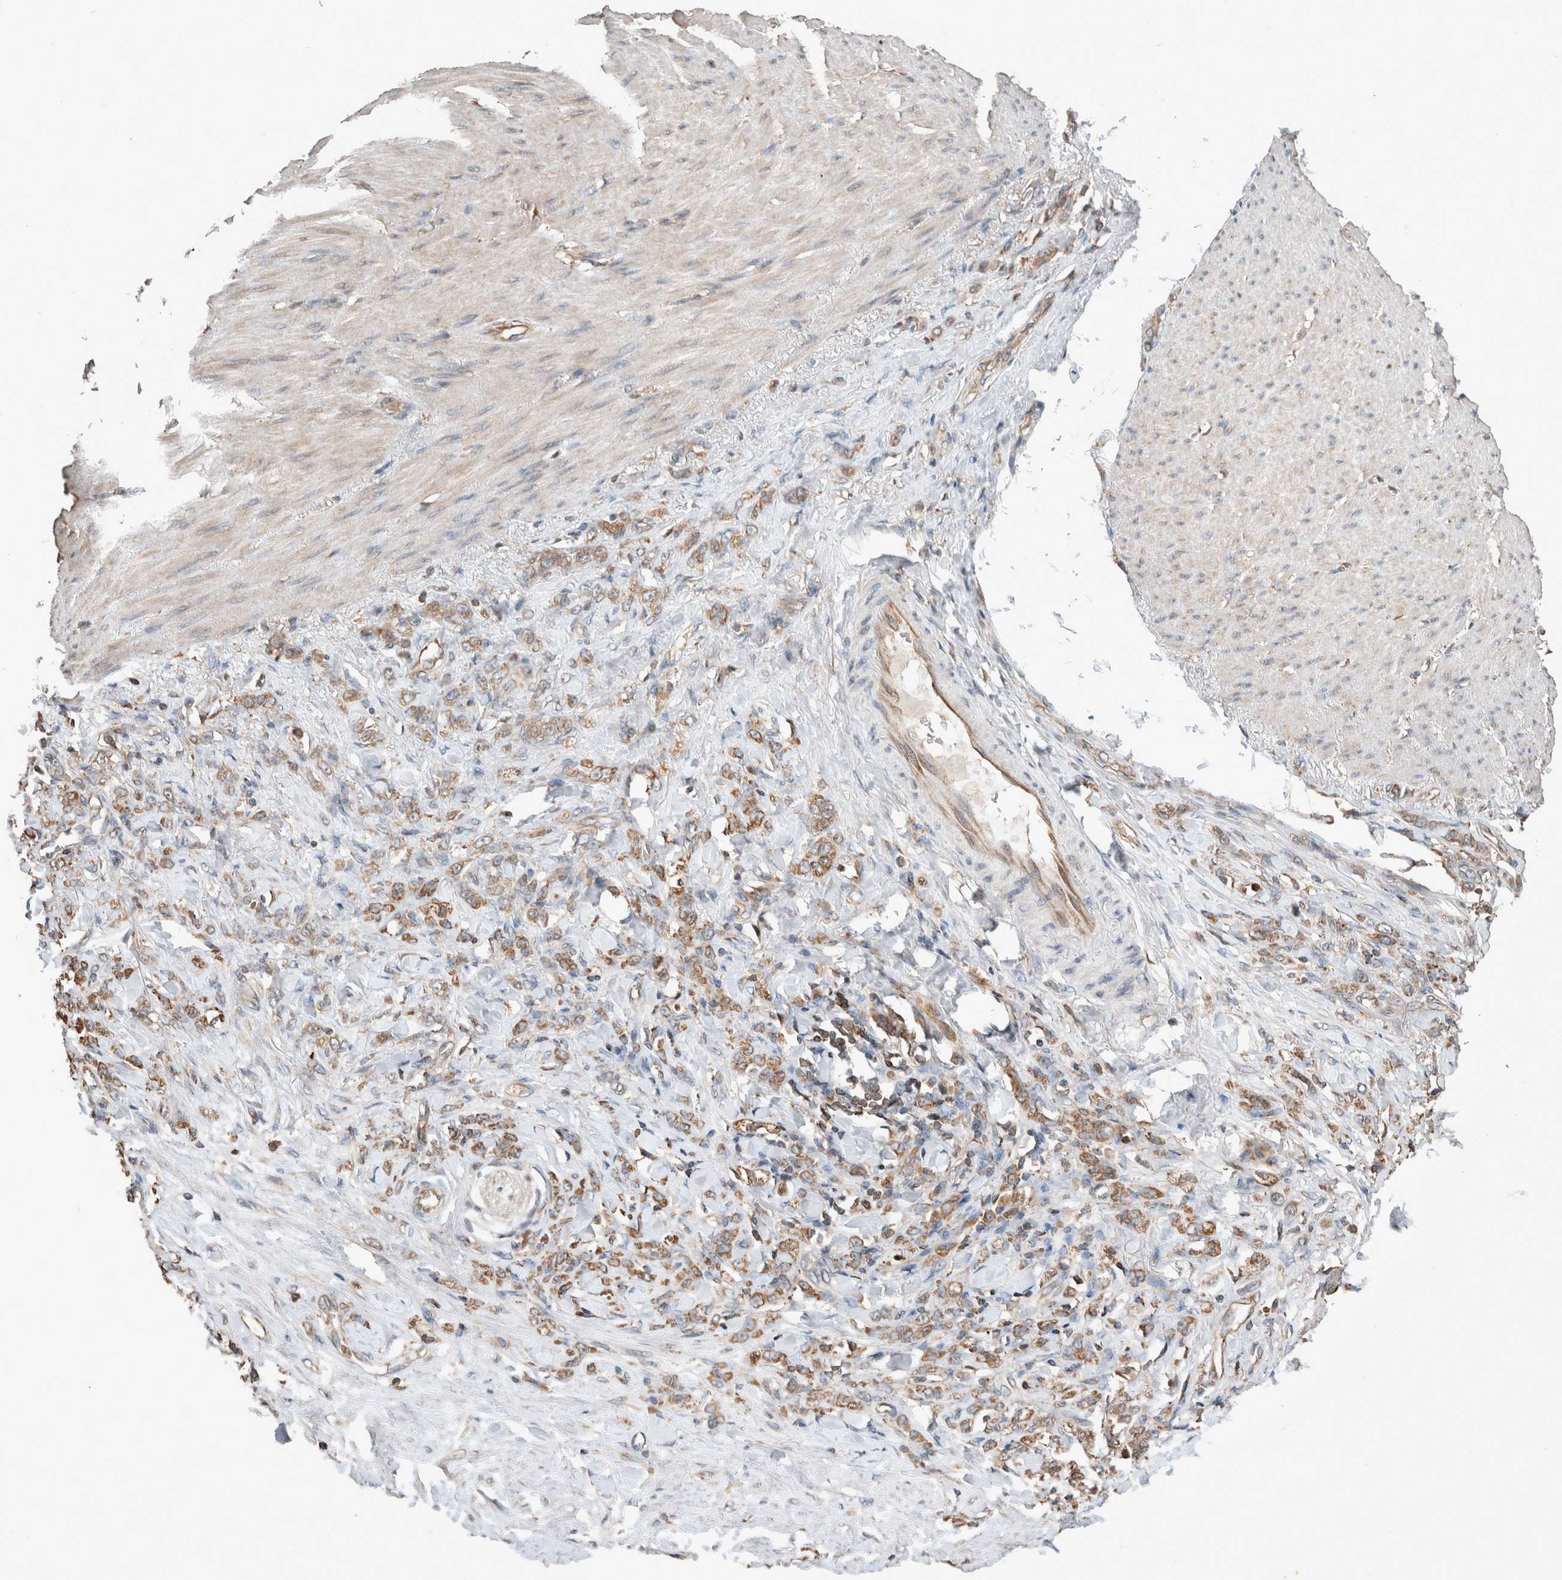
{"staining": {"intensity": "moderate", "quantity": ">75%", "location": "cytoplasmic/membranous"}, "tissue": "stomach cancer", "cell_type": "Tumor cells", "image_type": "cancer", "snomed": [{"axis": "morphology", "description": "Adenocarcinoma, NOS"}, {"axis": "topography", "description": "Stomach"}], "caption": "Immunohistochemical staining of human stomach cancer exhibits medium levels of moderate cytoplasmic/membranous protein staining in about >75% of tumor cells.", "gene": "ERAP2", "patient": {"sex": "male", "age": 82}}